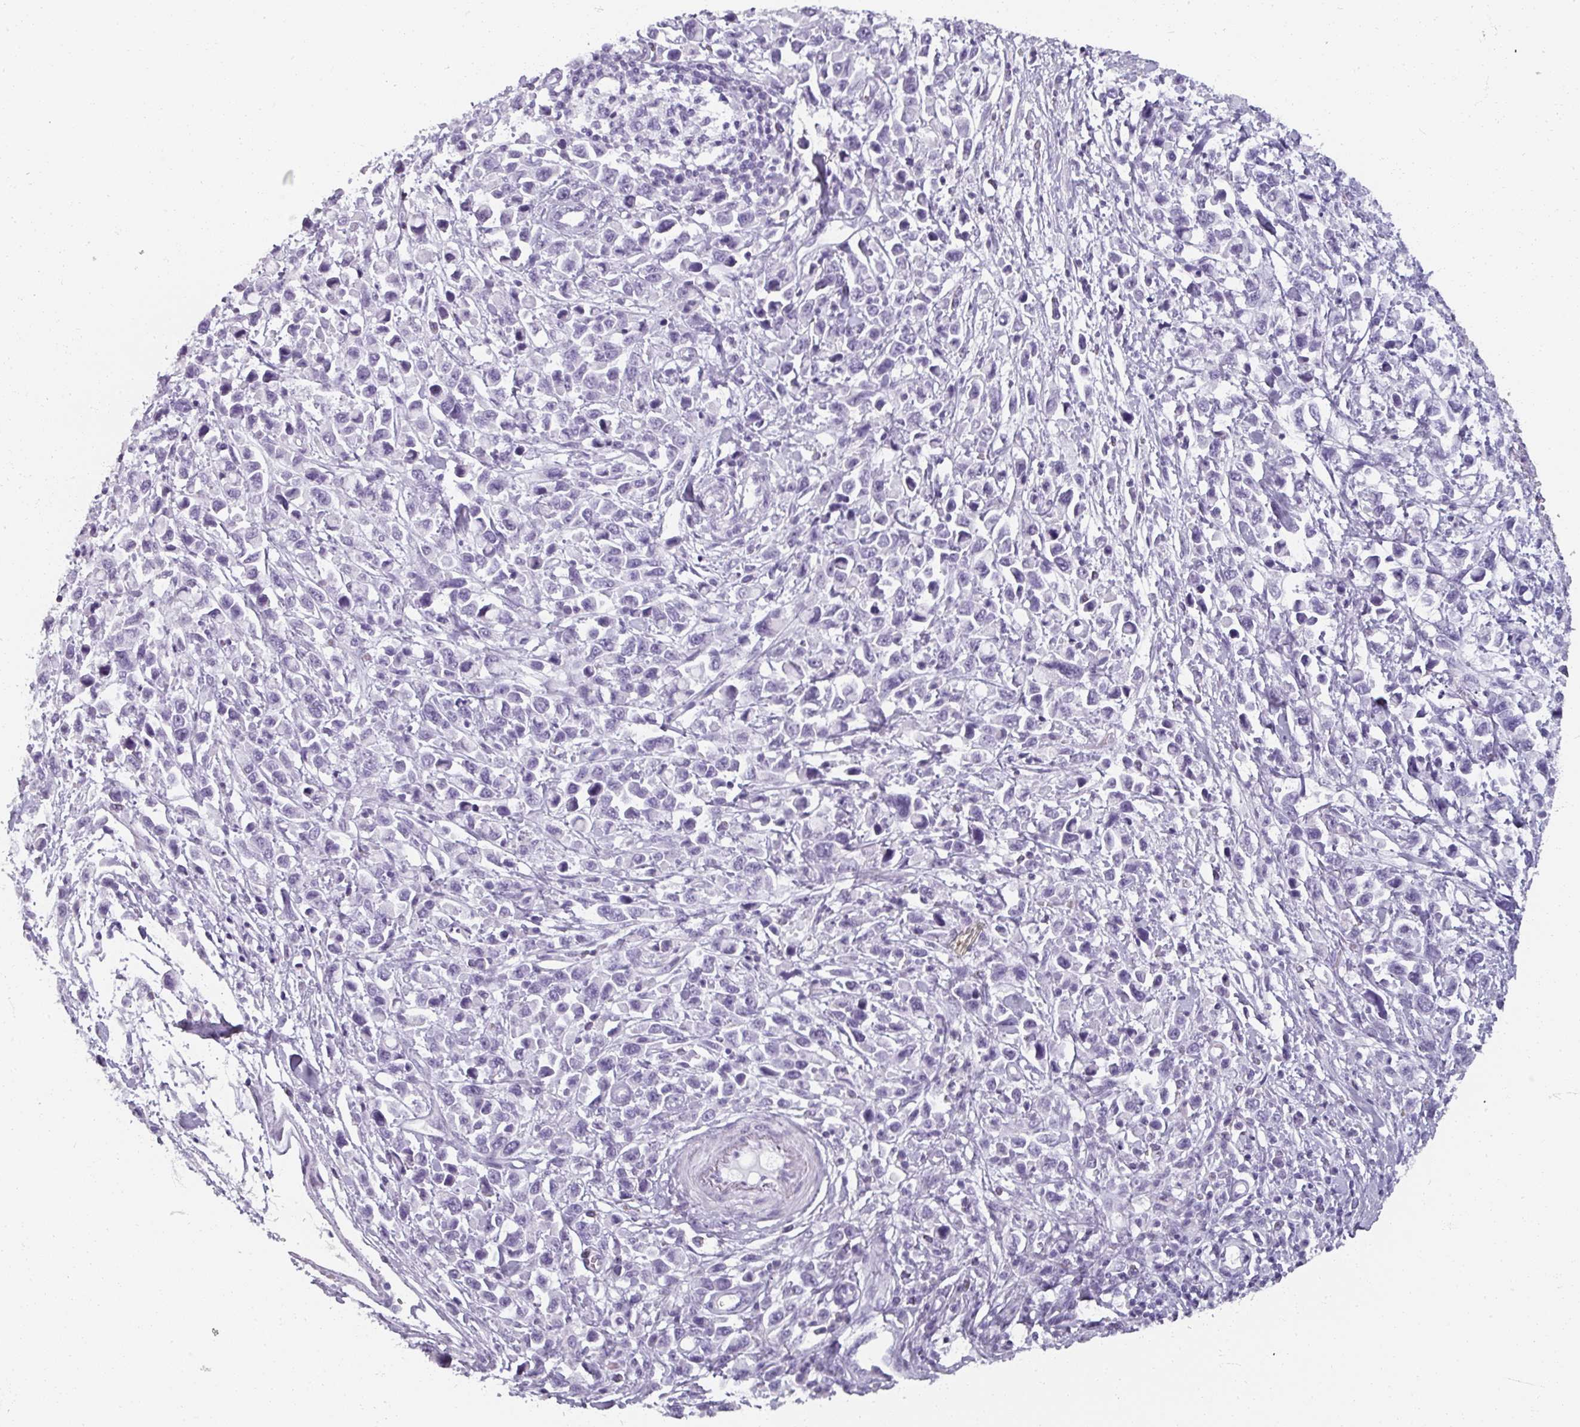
{"staining": {"intensity": "negative", "quantity": "none", "location": "none"}, "tissue": "stomach cancer", "cell_type": "Tumor cells", "image_type": "cancer", "snomed": [{"axis": "morphology", "description": "Adenocarcinoma, NOS"}, {"axis": "topography", "description": "Stomach"}], "caption": "Tumor cells are negative for brown protein staining in stomach adenocarcinoma.", "gene": "REG3G", "patient": {"sex": "female", "age": 81}}